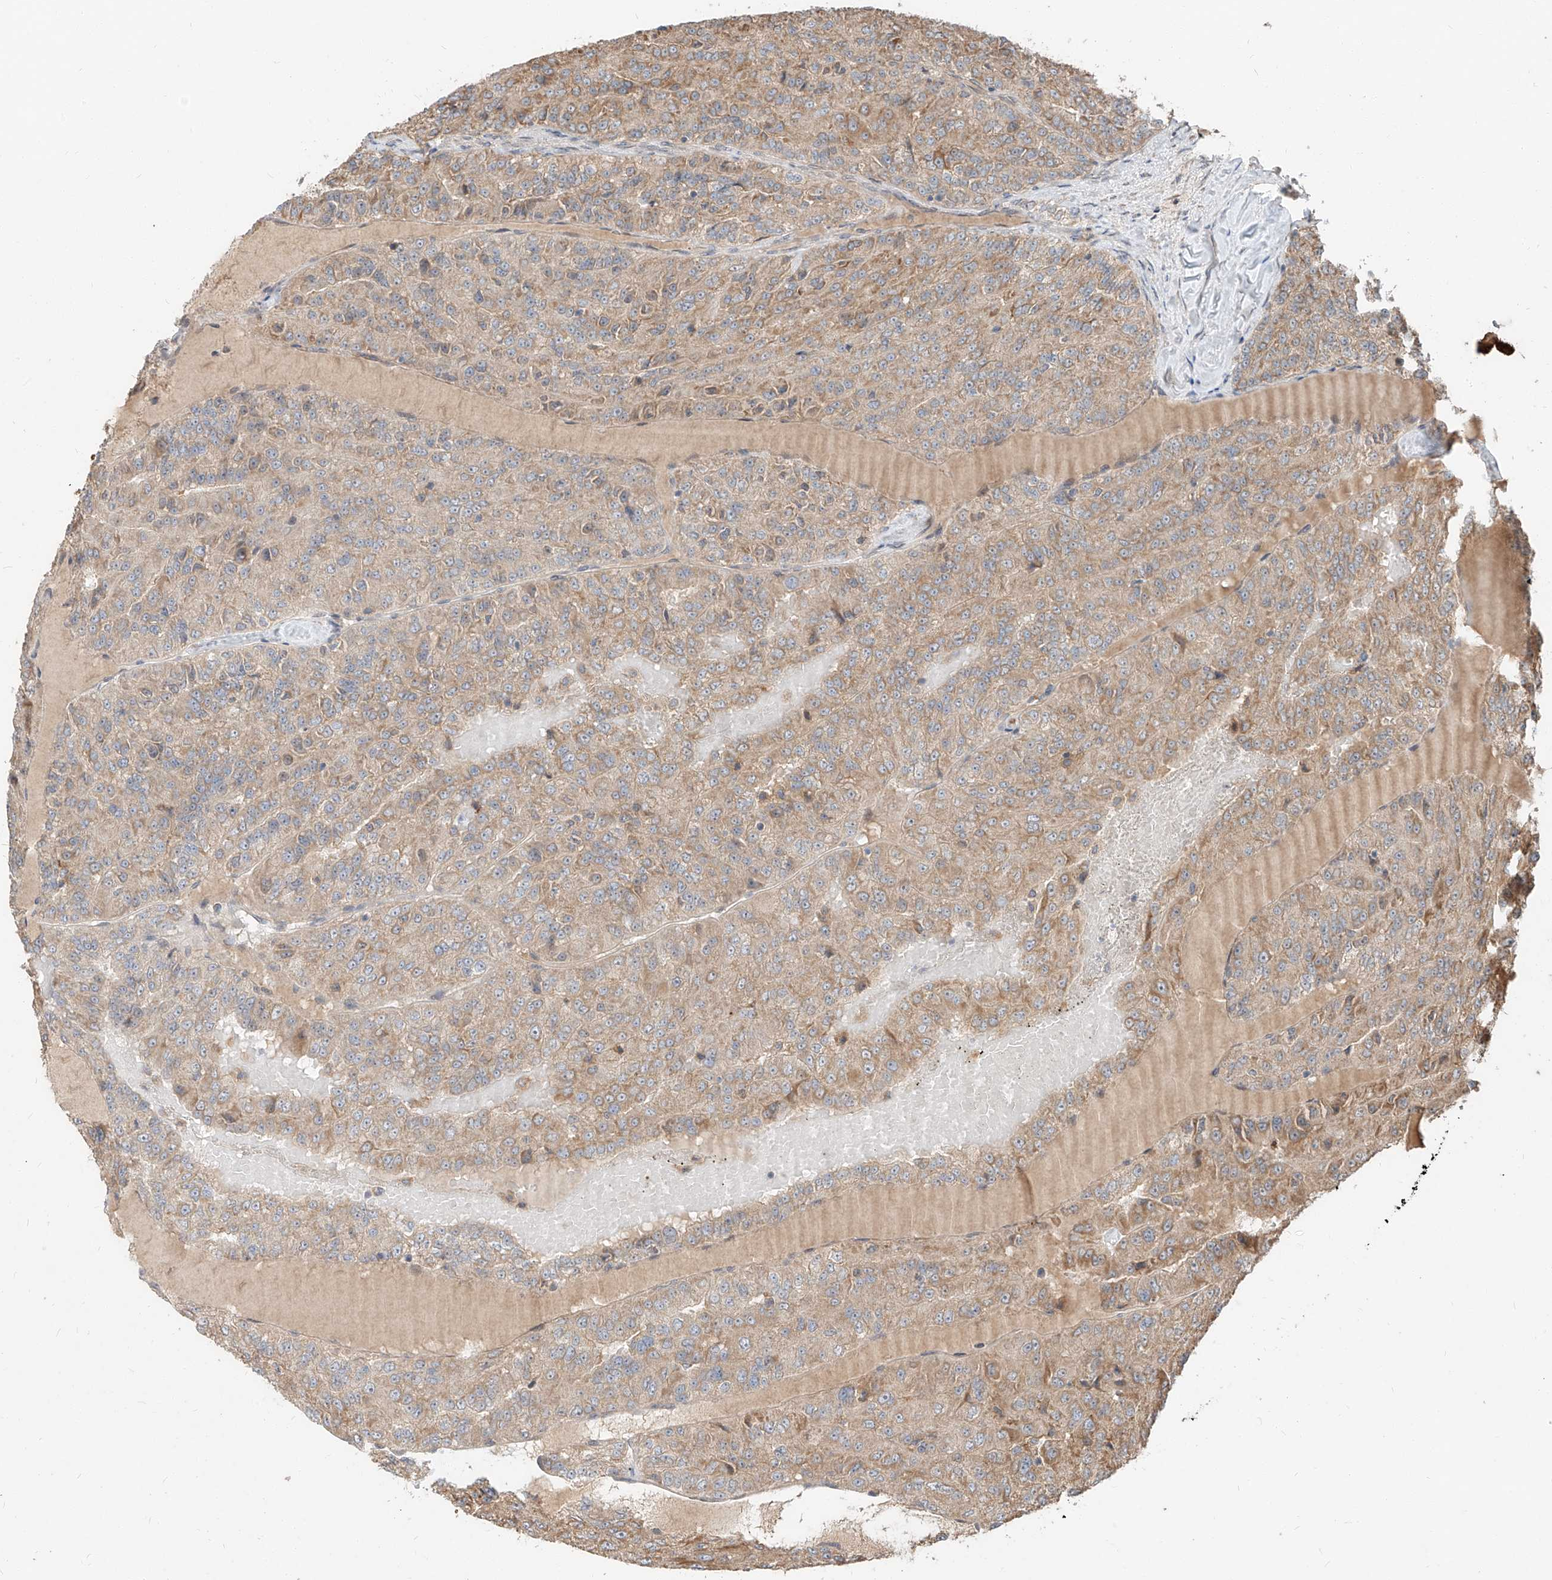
{"staining": {"intensity": "moderate", "quantity": ">75%", "location": "cytoplasmic/membranous"}, "tissue": "renal cancer", "cell_type": "Tumor cells", "image_type": "cancer", "snomed": [{"axis": "morphology", "description": "Adenocarcinoma, NOS"}, {"axis": "topography", "description": "Kidney"}], "caption": "Renal cancer stained for a protein (brown) displays moderate cytoplasmic/membranous positive staining in about >75% of tumor cells.", "gene": "STX19", "patient": {"sex": "female", "age": 63}}